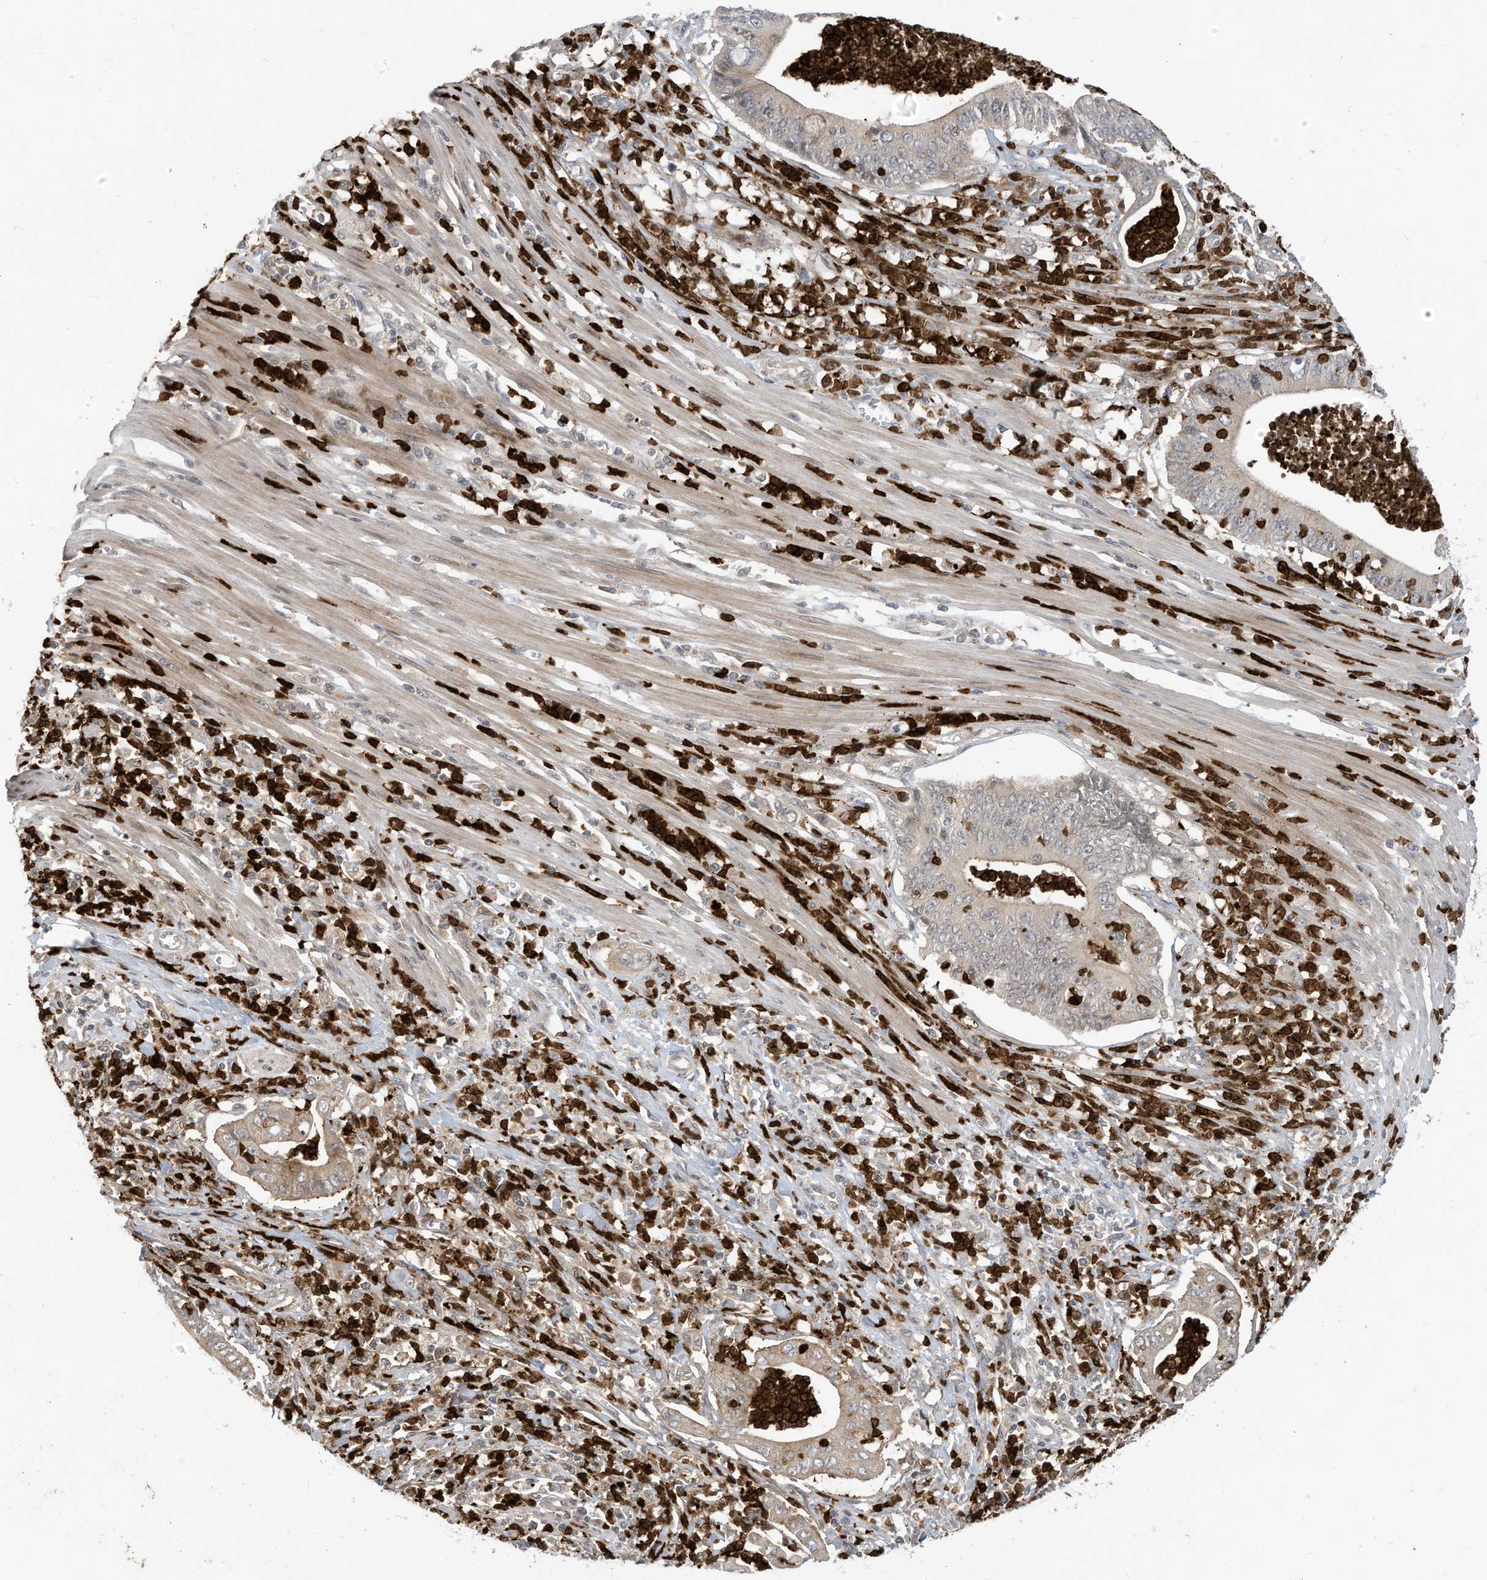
{"staining": {"intensity": "weak", "quantity": "<25%", "location": "cytoplasmic/membranous"}, "tissue": "pancreatic cancer", "cell_type": "Tumor cells", "image_type": "cancer", "snomed": [{"axis": "morphology", "description": "Adenocarcinoma, NOS"}, {"axis": "topography", "description": "Pancreas"}], "caption": "This is an IHC photomicrograph of adenocarcinoma (pancreatic). There is no expression in tumor cells.", "gene": "CNKSR1", "patient": {"sex": "male", "age": 69}}